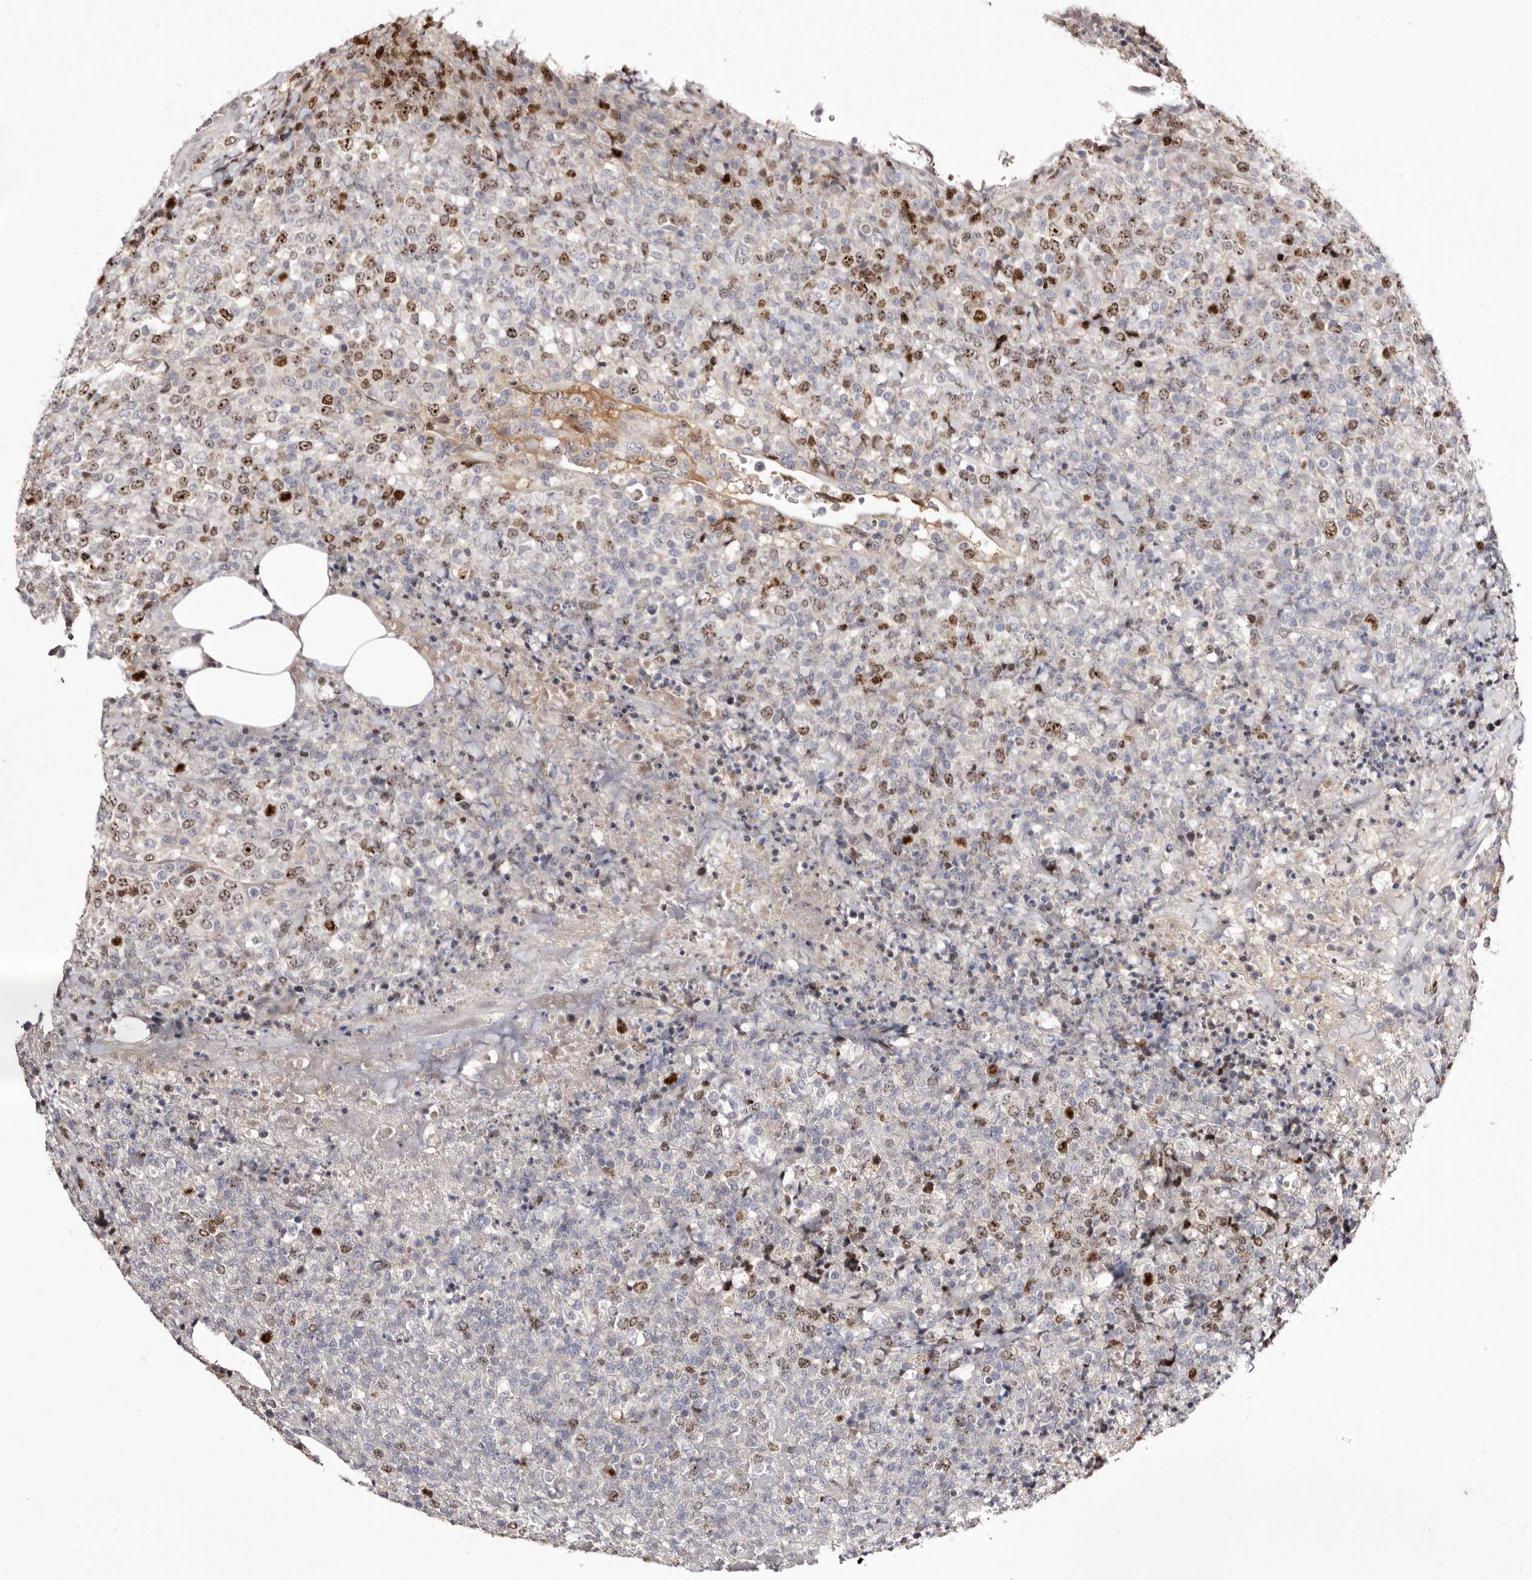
{"staining": {"intensity": "moderate", "quantity": "25%-75%", "location": "nuclear"}, "tissue": "lymphoma", "cell_type": "Tumor cells", "image_type": "cancer", "snomed": [{"axis": "morphology", "description": "Malignant lymphoma, non-Hodgkin's type, High grade"}, {"axis": "topography", "description": "Lymph node"}], "caption": "Malignant lymphoma, non-Hodgkin's type (high-grade) was stained to show a protein in brown. There is medium levels of moderate nuclear positivity in approximately 25%-75% of tumor cells. (DAB (3,3'-diaminobenzidine) IHC, brown staining for protein, blue staining for nuclei).", "gene": "CDCA8", "patient": {"sex": "male", "age": 13}}